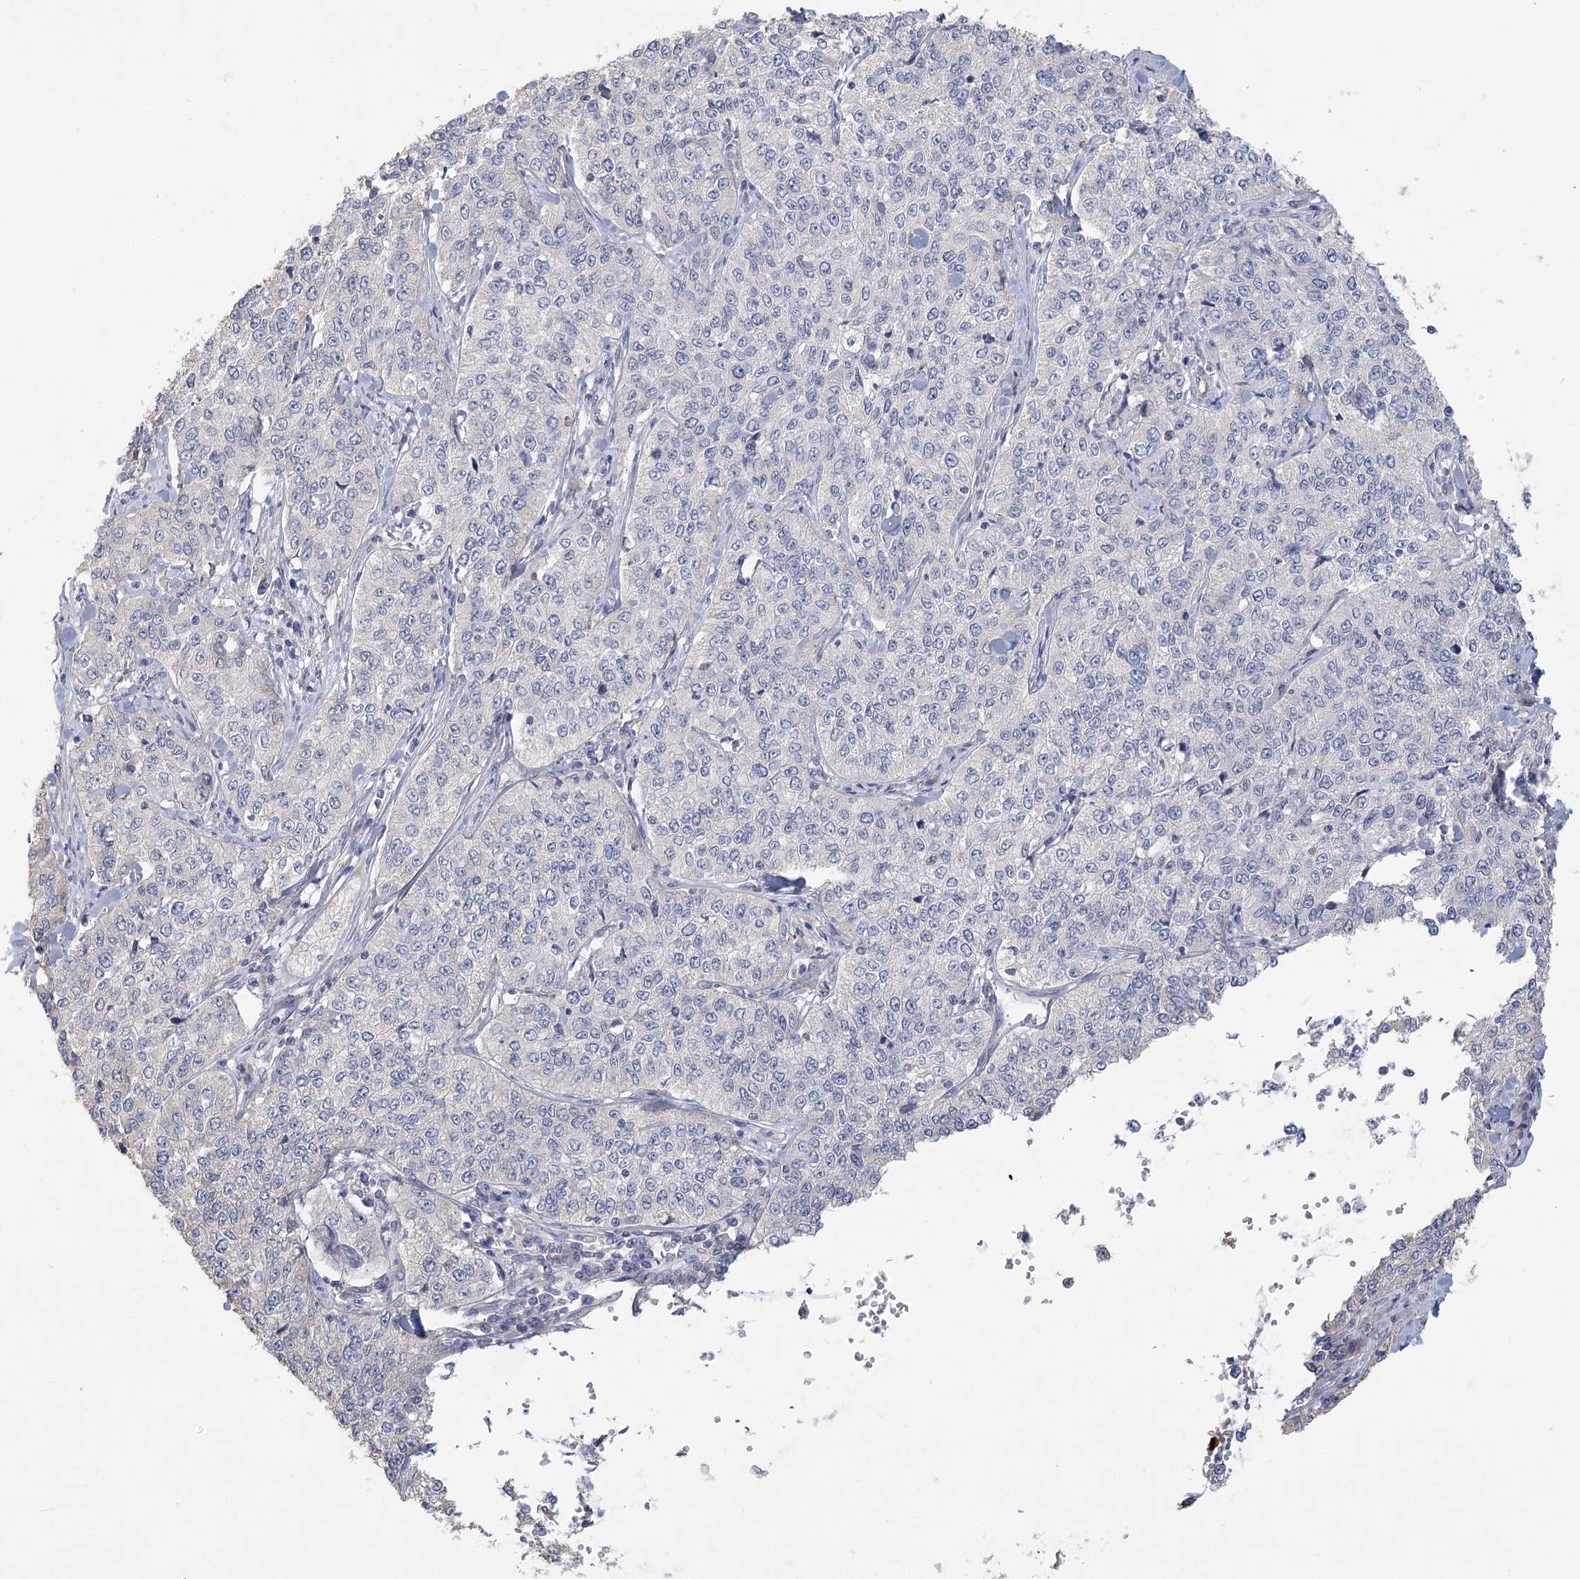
{"staining": {"intensity": "negative", "quantity": "none", "location": "none"}, "tissue": "cervical cancer", "cell_type": "Tumor cells", "image_type": "cancer", "snomed": [{"axis": "morphology", "description": "Squamous cell carcinoma, NOS"}, {"axis": "topography", "description": "Cervix"}], "caption": "A histopathology image of cervical cancer (squamous cell carcinoma) stained for a protein shows no brown staining in tumor cells.", "gene": "CNTLN", "patient": {"sex": "female", "age": 35}}